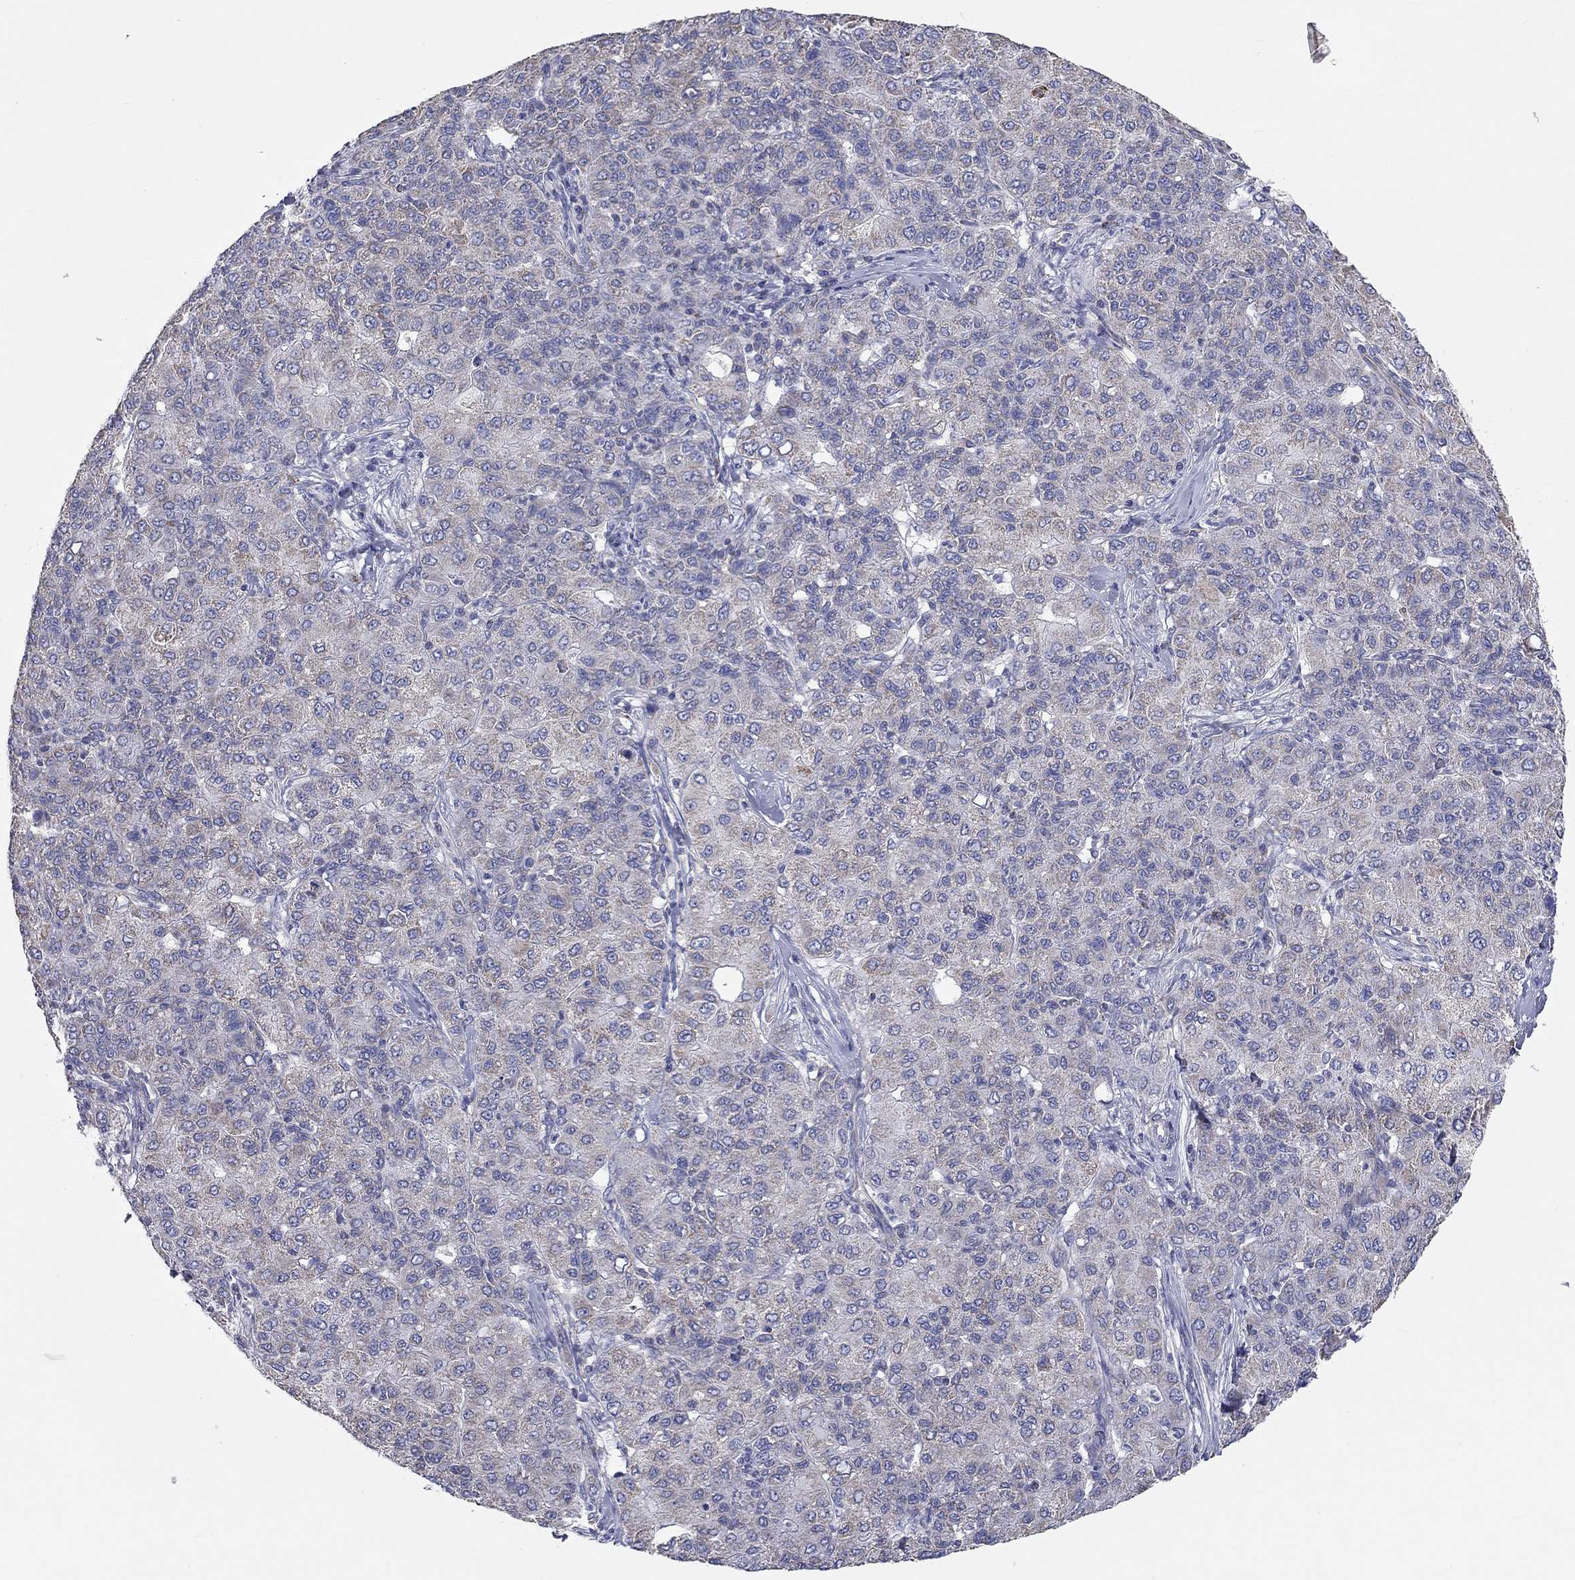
{"staining": {"intensity": "negative", "quantity": "none", "location": "none"}, "tissue": "liver cancer", "cell_type": "Tumor cells", "image_type": "cancer", "snomed": [{"axis": "morphology", "description": "Carcinoma, Hepatocellular, NOS"}, {"axis": "topography", "description": "Liver"}], "caption": "A histopathology image of hepatocellular carcinoma (liver) stained for a protein displays no brown staining in tumor cells. The staining was performed using DAB (3,3'-diaminobenzidine) to visualize the protein expression in brown, while the nuclei were stained in blue with hematoxylin (Magnification: 20x).", "gene": "RCAN1", "patient": {"sex": "male", "age": 65}}